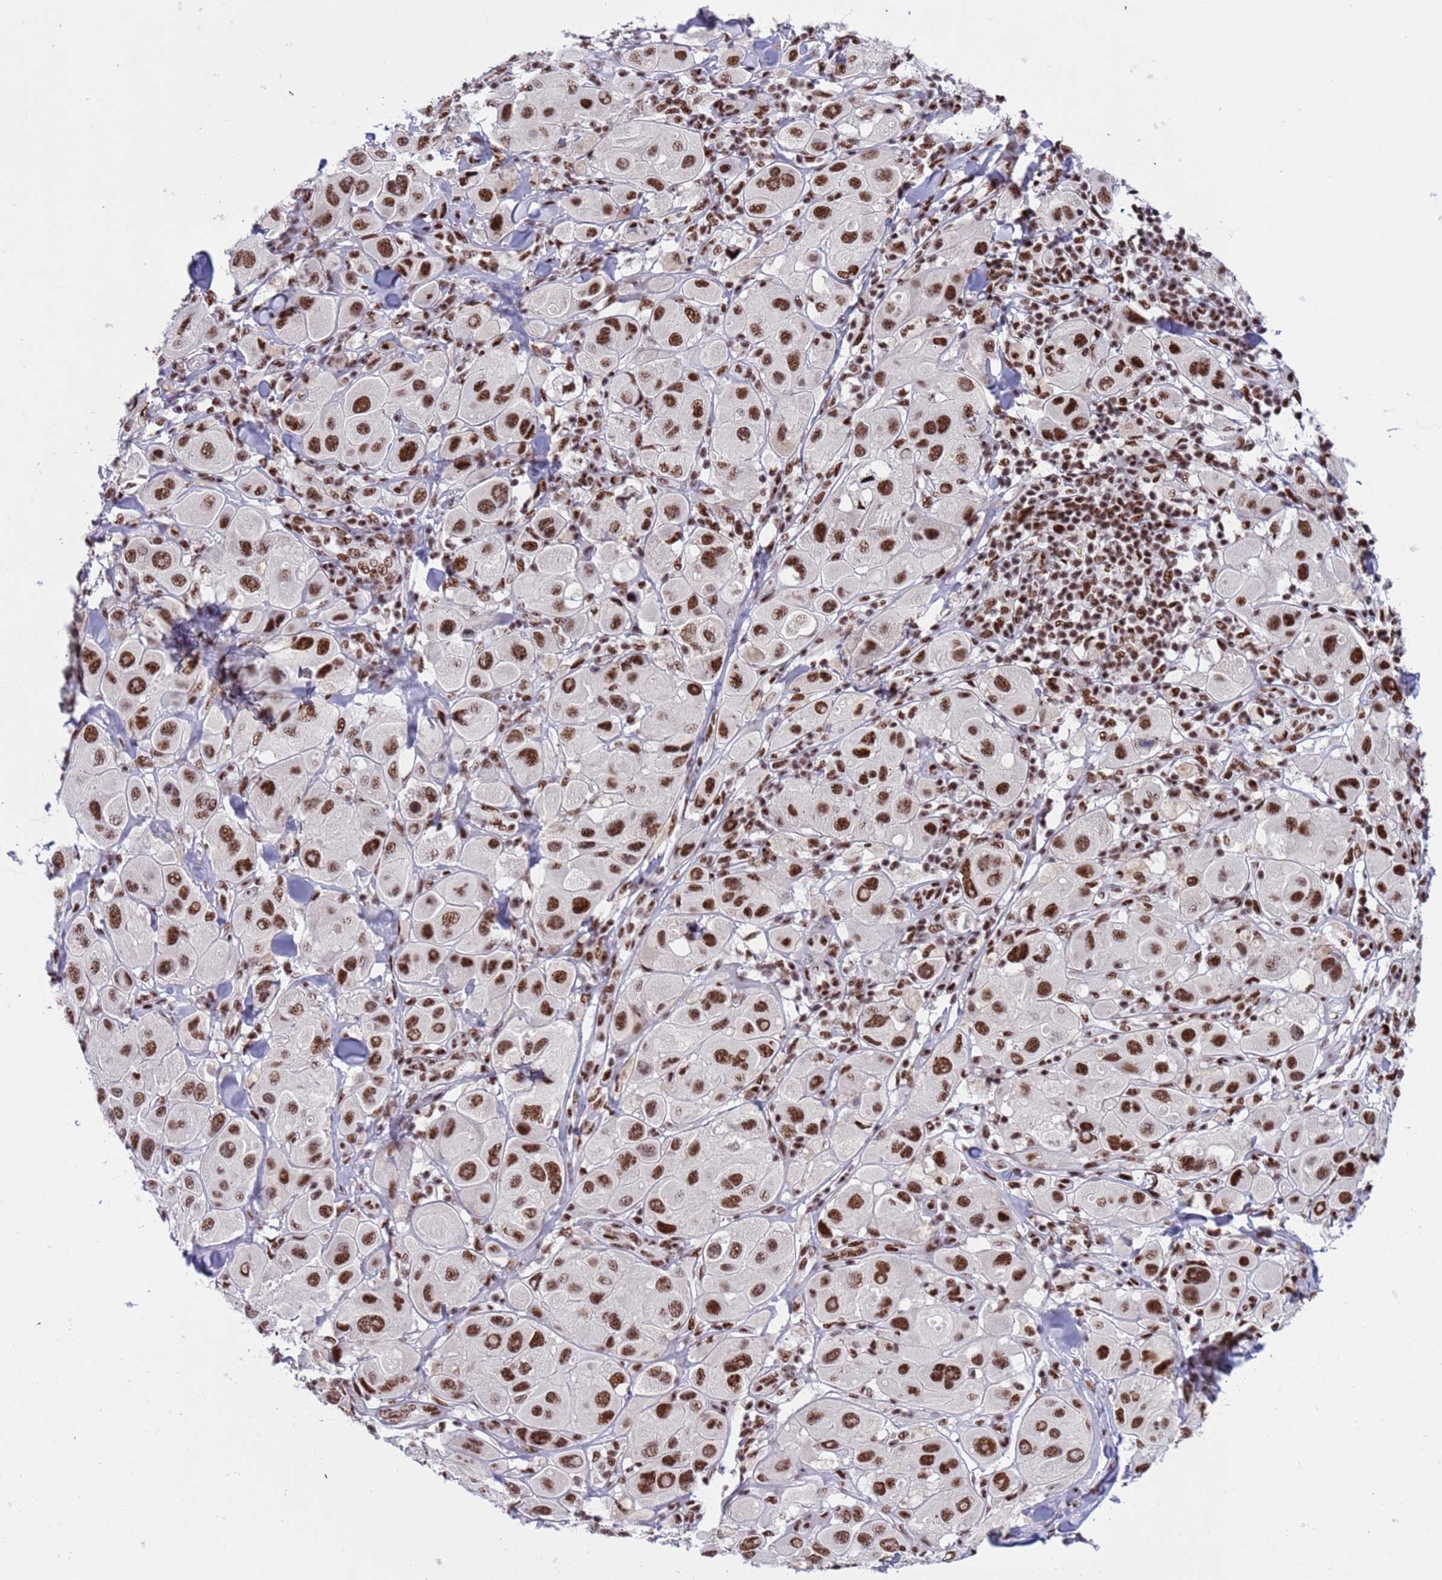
{"staining": {"intensity": "strong", "quantity": ">75%", "location": "nuclear"}, "tissue": "melanoma", "cell_type": "Tumor cells", "image_type": "cancer", "snomed": [{"axis": "morphology", "description": "Malignant melanoma, Metastatic site"}, {"axis": "topography", "description": "Skin"}], "caption": "Malignant melanoma (metastatic site) stained with a protein marker shows strong staining in tumor cells.", "gene": "THOC2", "patient": {"sex": "male", "age": 41}}